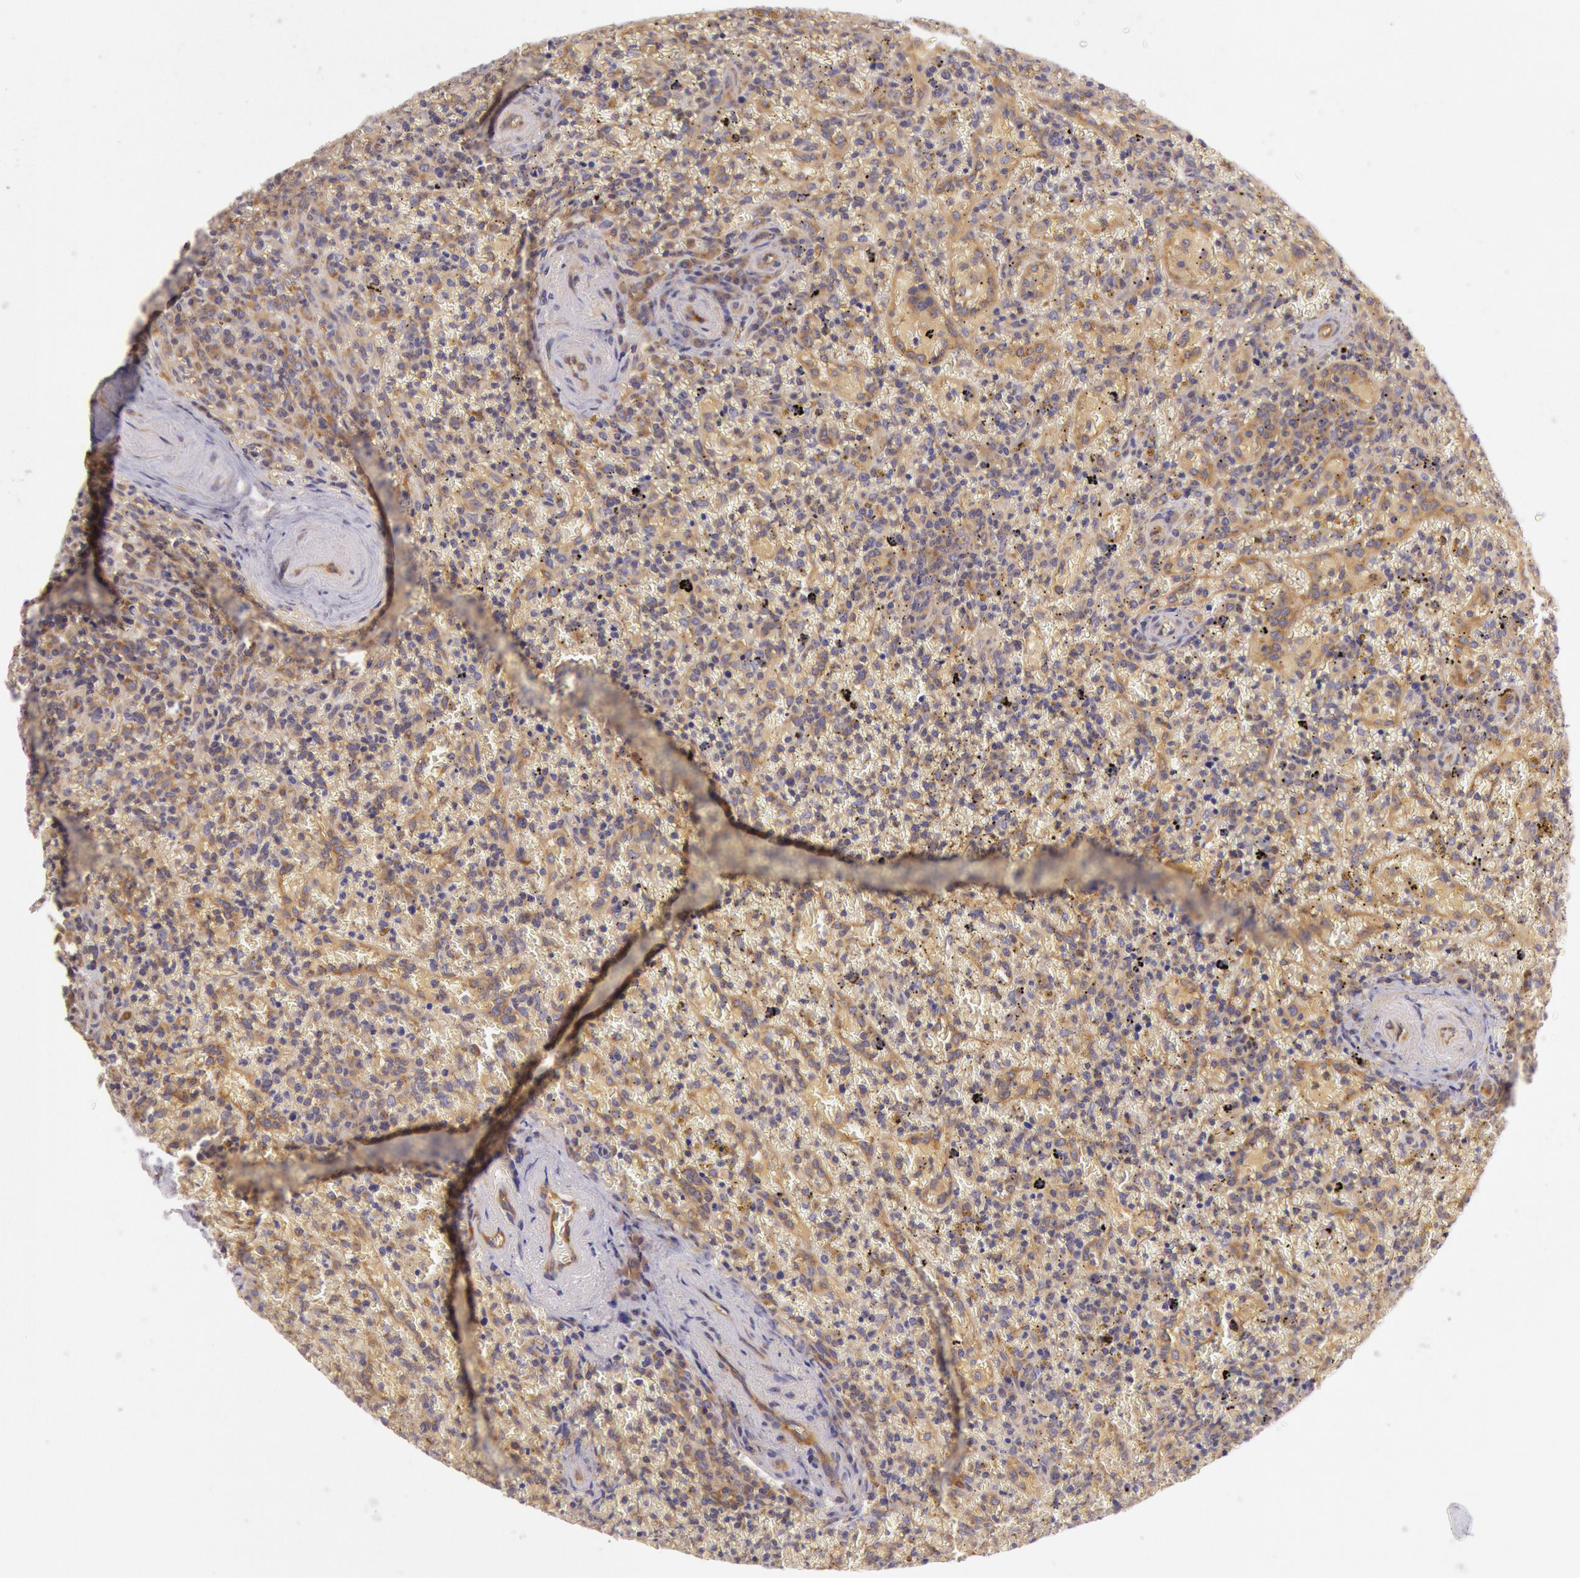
{"staining": {"intensity": "moderate", "quantity": "<25%", "location": "cytoplasmic/membranous"}, "tissue": "lymphoma", "cell_type": "Tumor cells", "image_type": "cancer", "snomed": [{"axis": "morphology", "description": "Malignant lymphoma, non-Hodgkin's type, High grade"}, {"axis": "topography", "description": "Spleen"}, {"axis": "topography", "description": "Lymph node"}], "caption": "Lymphoma stained for a protein (brown) displays moderate cytoplasmic/membranous positive expression in approximately <25% of tumor cells.", "gene": "CHUK", "patient": {"sex": "female", "age": 70}}